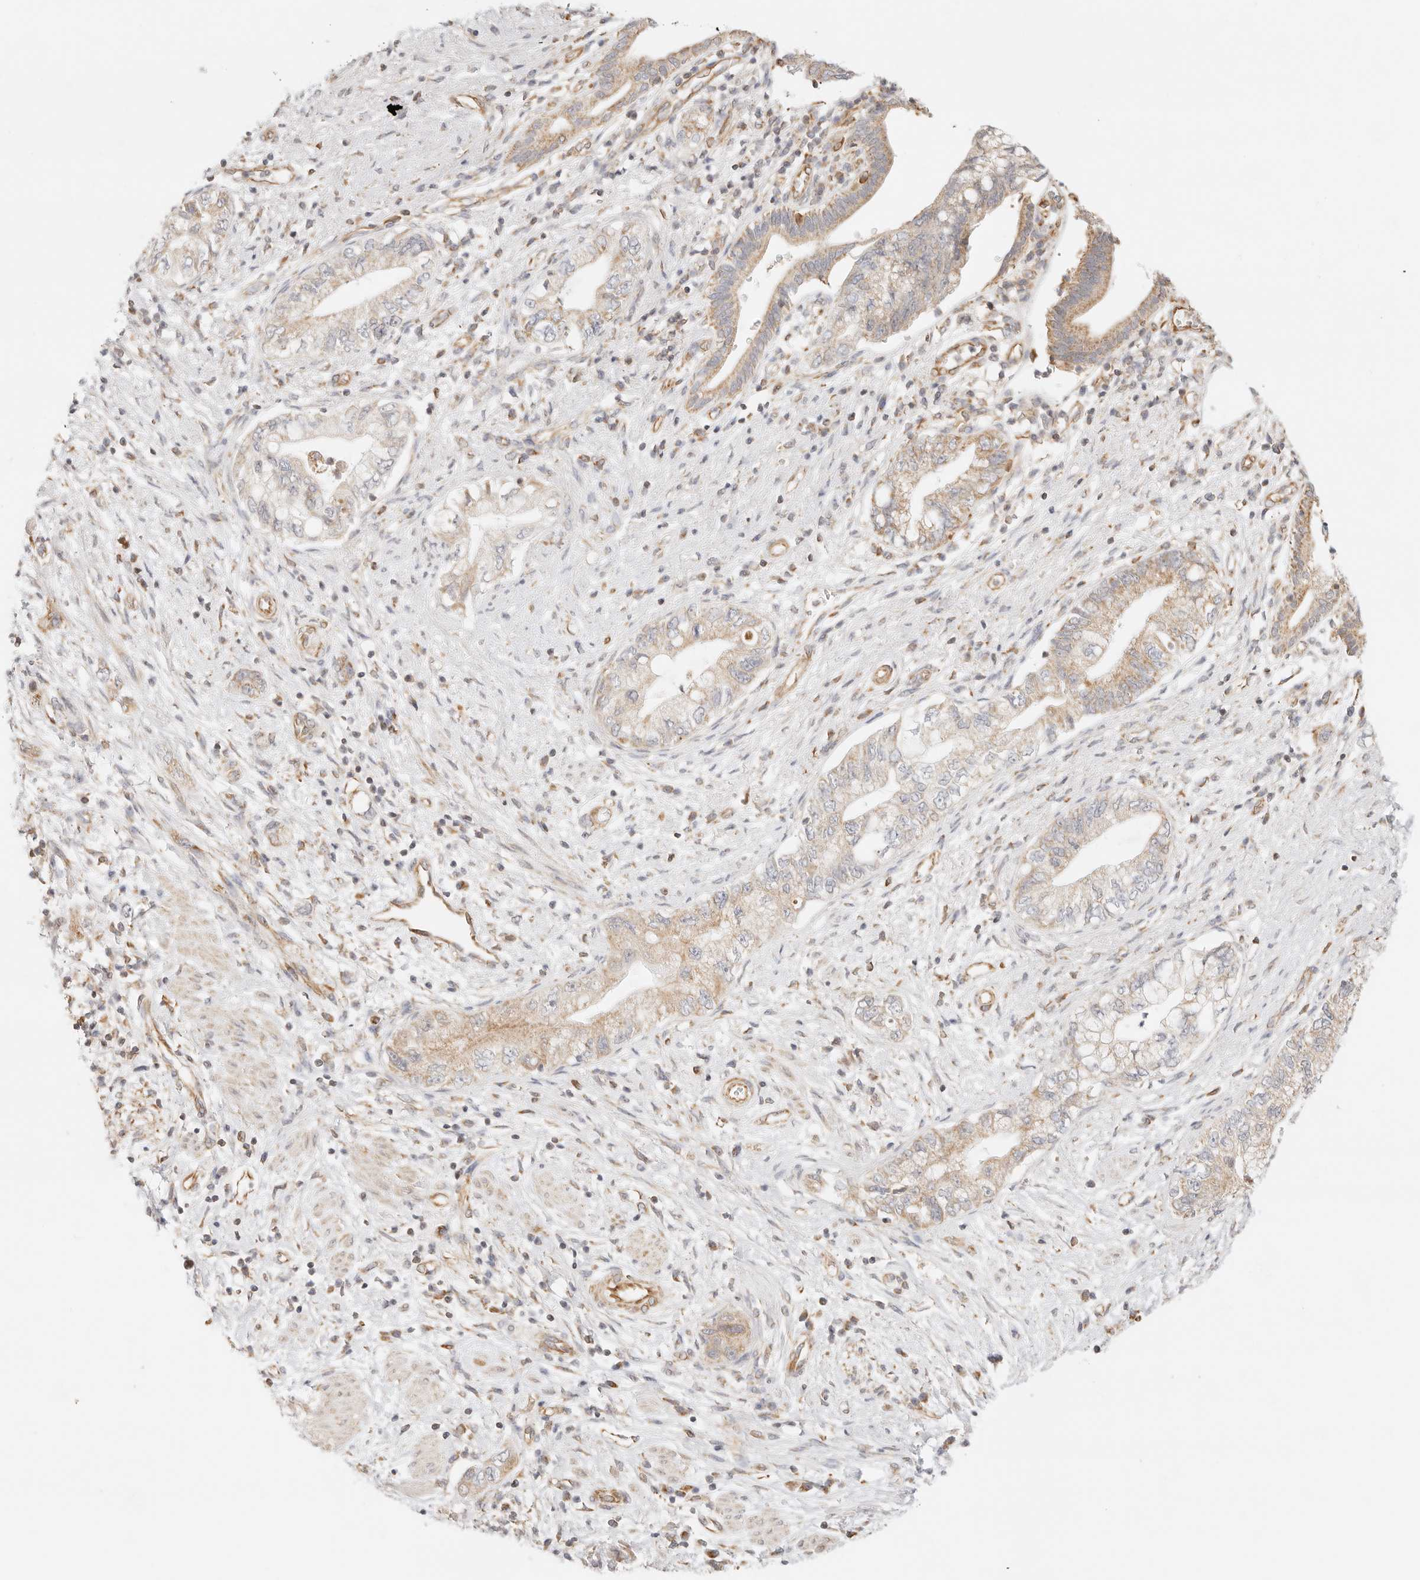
{"staining": {"intensity": "moderate", "quantity": ">75%", "location": "cytoplasmic/membranous"}, "tissue": "pancreatic cancer", "cell_type": "Tumor cells", "image_type": "cancer", "snomed": [{"axis": "morphology", "description": "Adenocarcinoma, NOS"}, {"axis": "topography", "description": "Pancreas"}], "caption": "Moderate cytoplasmic/membranous expression for a protein is seen in approximately >75% of tumor cells of pancreatic cancer (adenocarcinoma) using immunohistochemistry.", "gene": "ZC3H11A", "patient": {"sex": "female", "age": 73}}